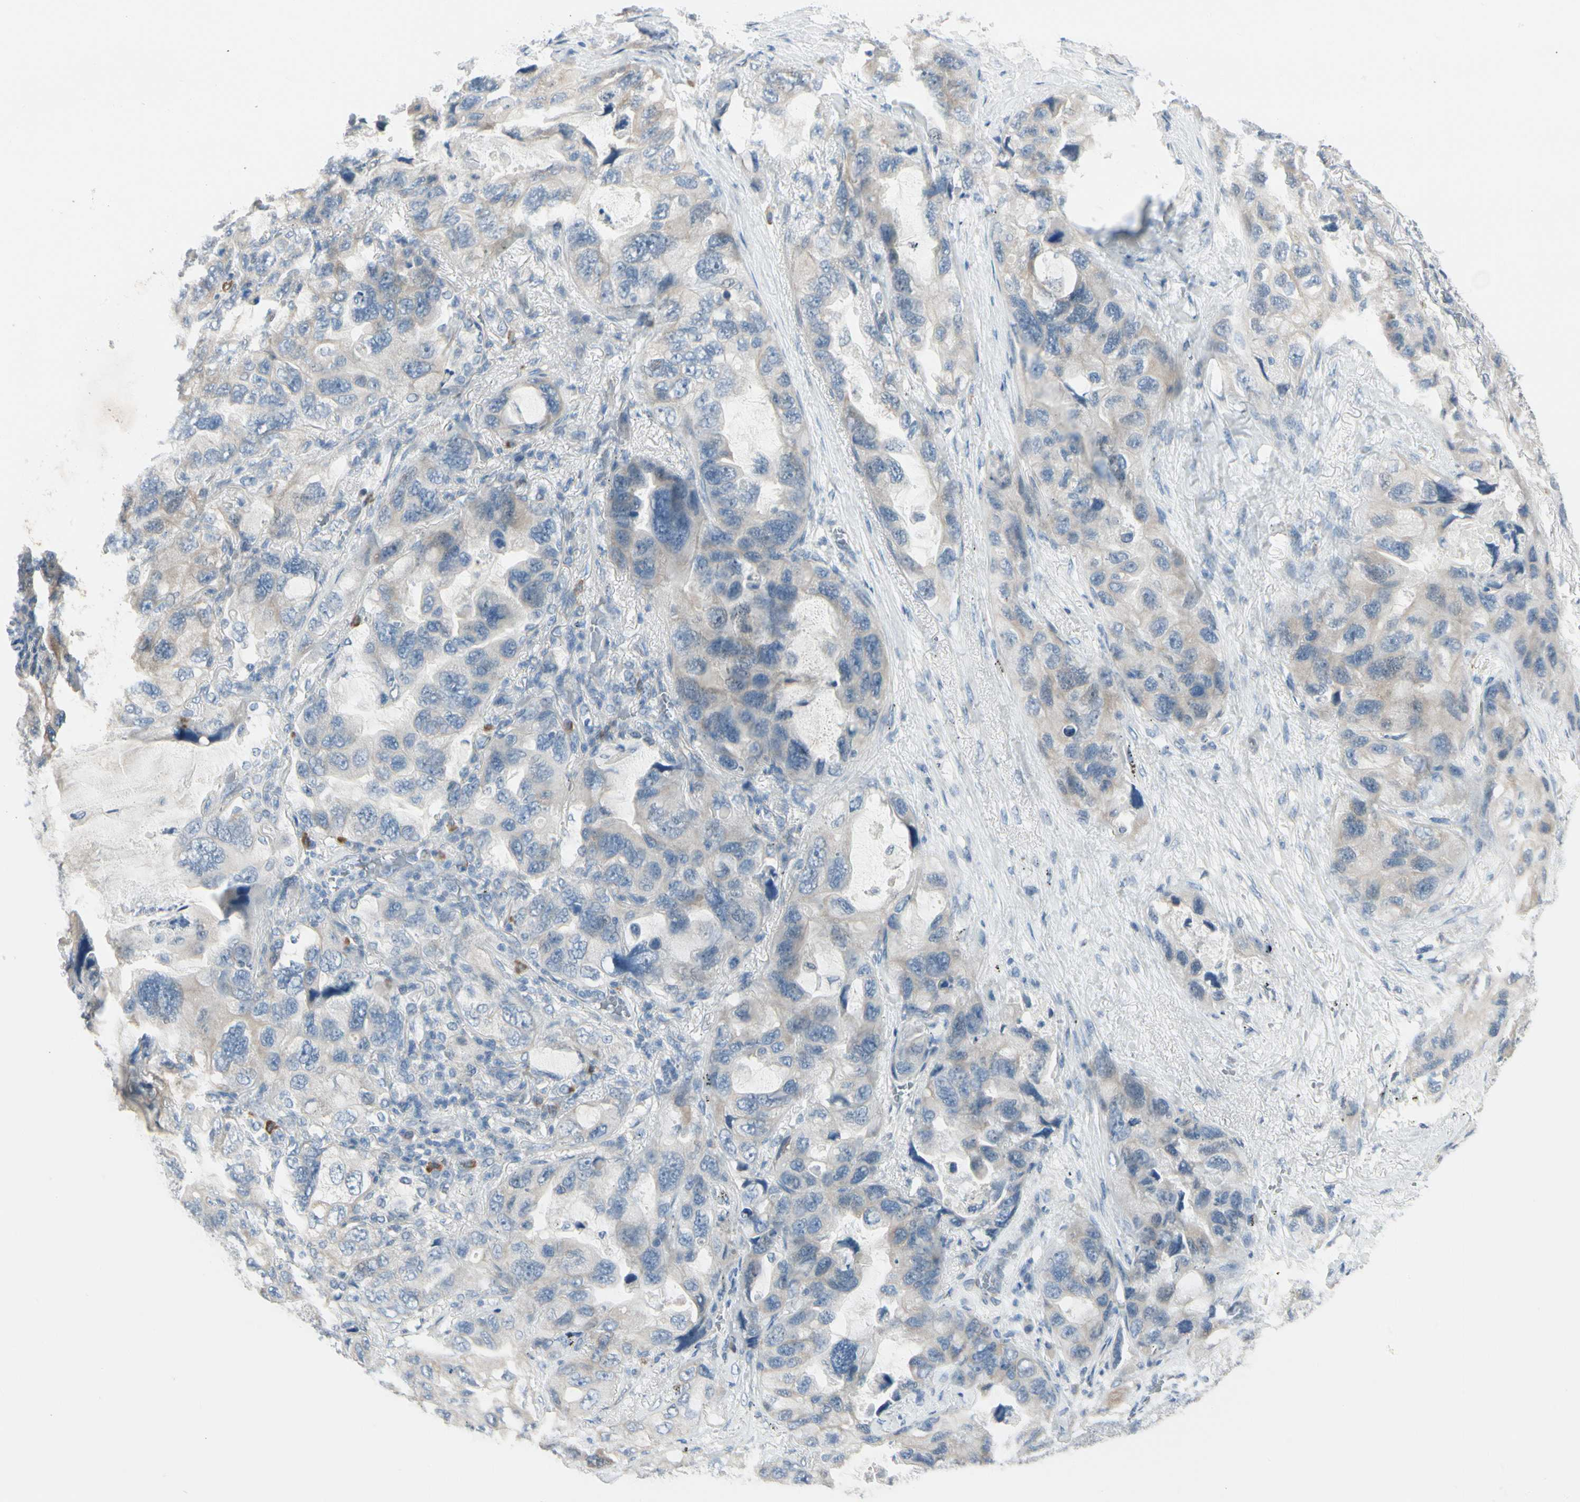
{"staining": {"intensity": "weak", "quantity": "<25%", "location": "cytoplasmic/membranous"}, "tissue": "lung cancer", "cell_type": "Tumor cells", "image_type": "cancer", "snomed": [{"axis": "morphology", "description": "Squamous cell carcinoma, NOS"}, {"axis": "topography", "description": "Lung"}], "caption": "High magnification brightfield microscopy of squamous cell carcinoma (lung) stained with DAB (brown) and counterstained with hematoxylin (blue): tumor cells show no significant staining.", "gene": "SPINK4", "patient": {"sex": "female", "age": 73}}